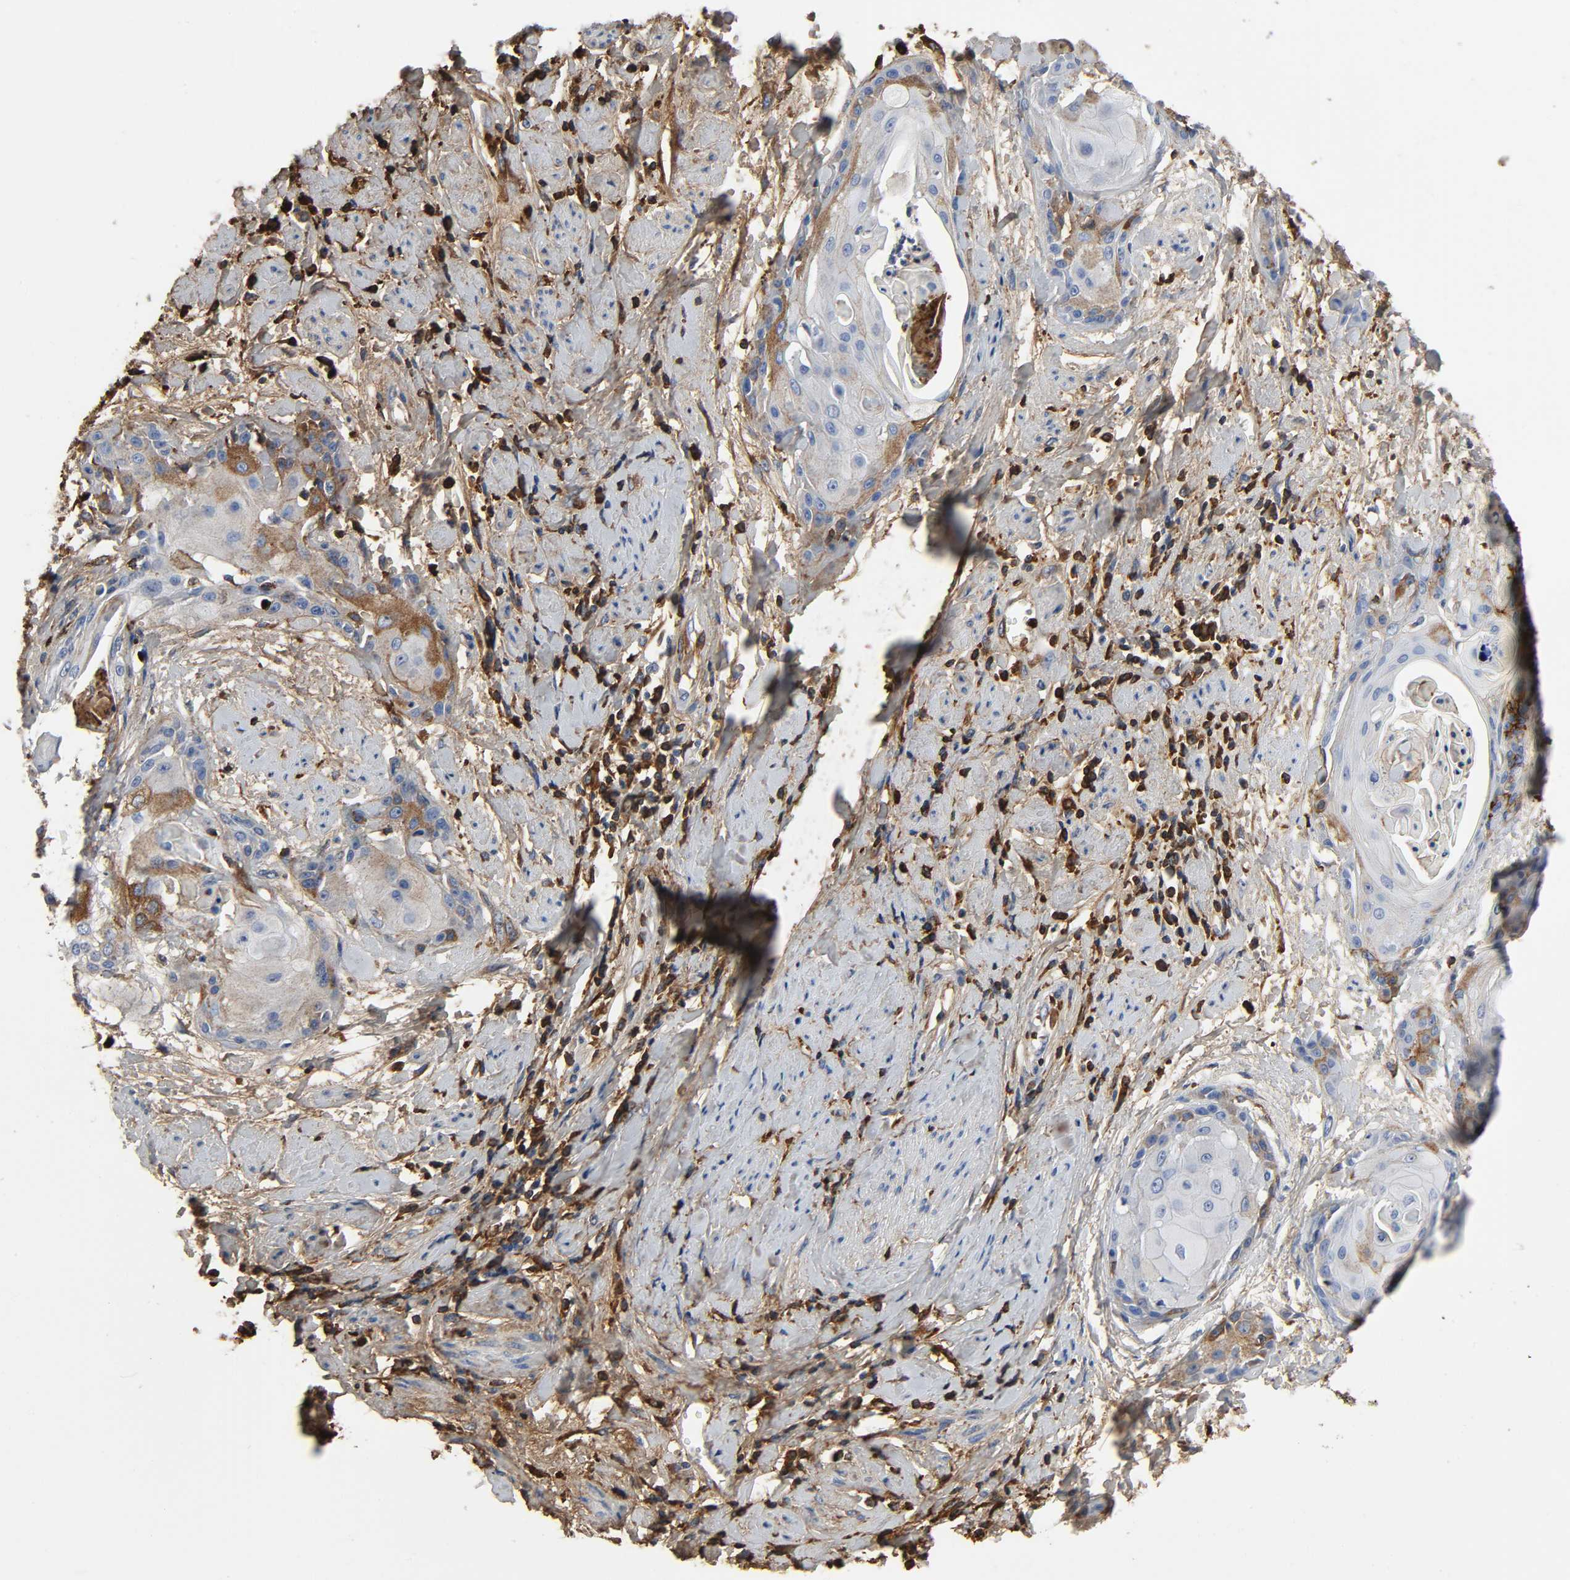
{"staining": {"intensity": "strong", "quantity": "25%-75%", "location": "cytoplasmic/membranous"}, "tissue": "cervical cancer", "cell_type": "Tumor cells", "image_type": "cancer", "snomed": [{"axis": "morphology", "description": "Squamous cell carcinoma, NOS"}, {"axis": "topography", "description": "Cervix"}], "caption": "Brown immunohistochemical staining in cervical cancer (squamous cell carcinoma) demonstrates strong cytoplasmic/membranous positivity in approximately 25%-75% of tumor cells.", "gene": "C3", "patient": {"sex": "female", "age": 57}}